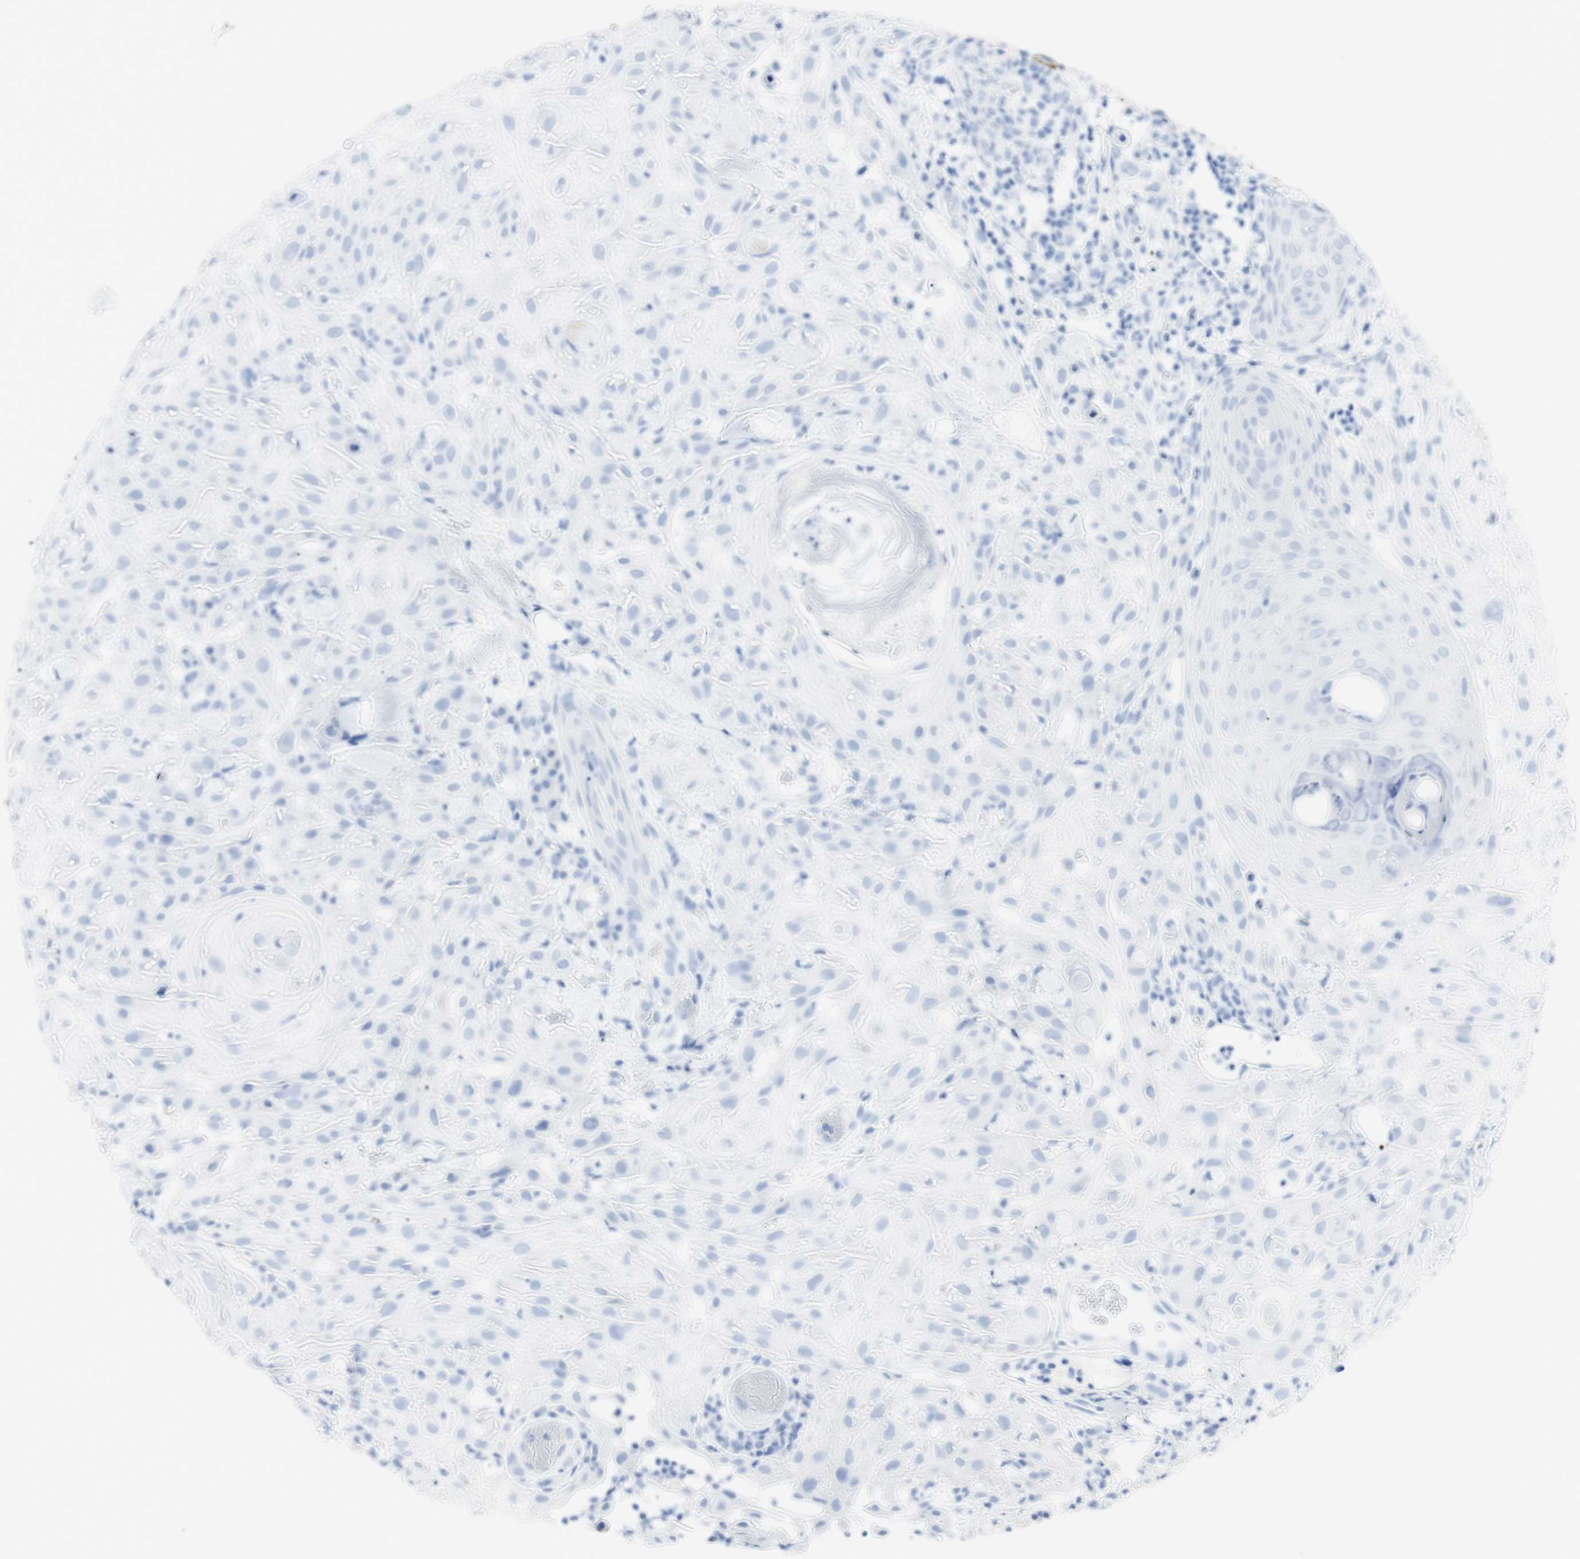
{"staining": {"intensity": "negative", "quantity": "none", "location": "none"}, "tissue": "skin cancer", "cell_type": "Tumor cells", "image_type": "cancer", "snomed": [{"axis": "morphology", "description": "Squamous cell carcinoma, NOS"}, {"axis": "topography", "description": "Skin"}], "caption": "An immunohistochemistry photomicrograph of squamous cell carcinoma (skin) is shown. There is no staining in tumor cells of squamous cell carcinoma (skin).", "gene": "TPO", "patient": {"sex": "male", "age": 24}}